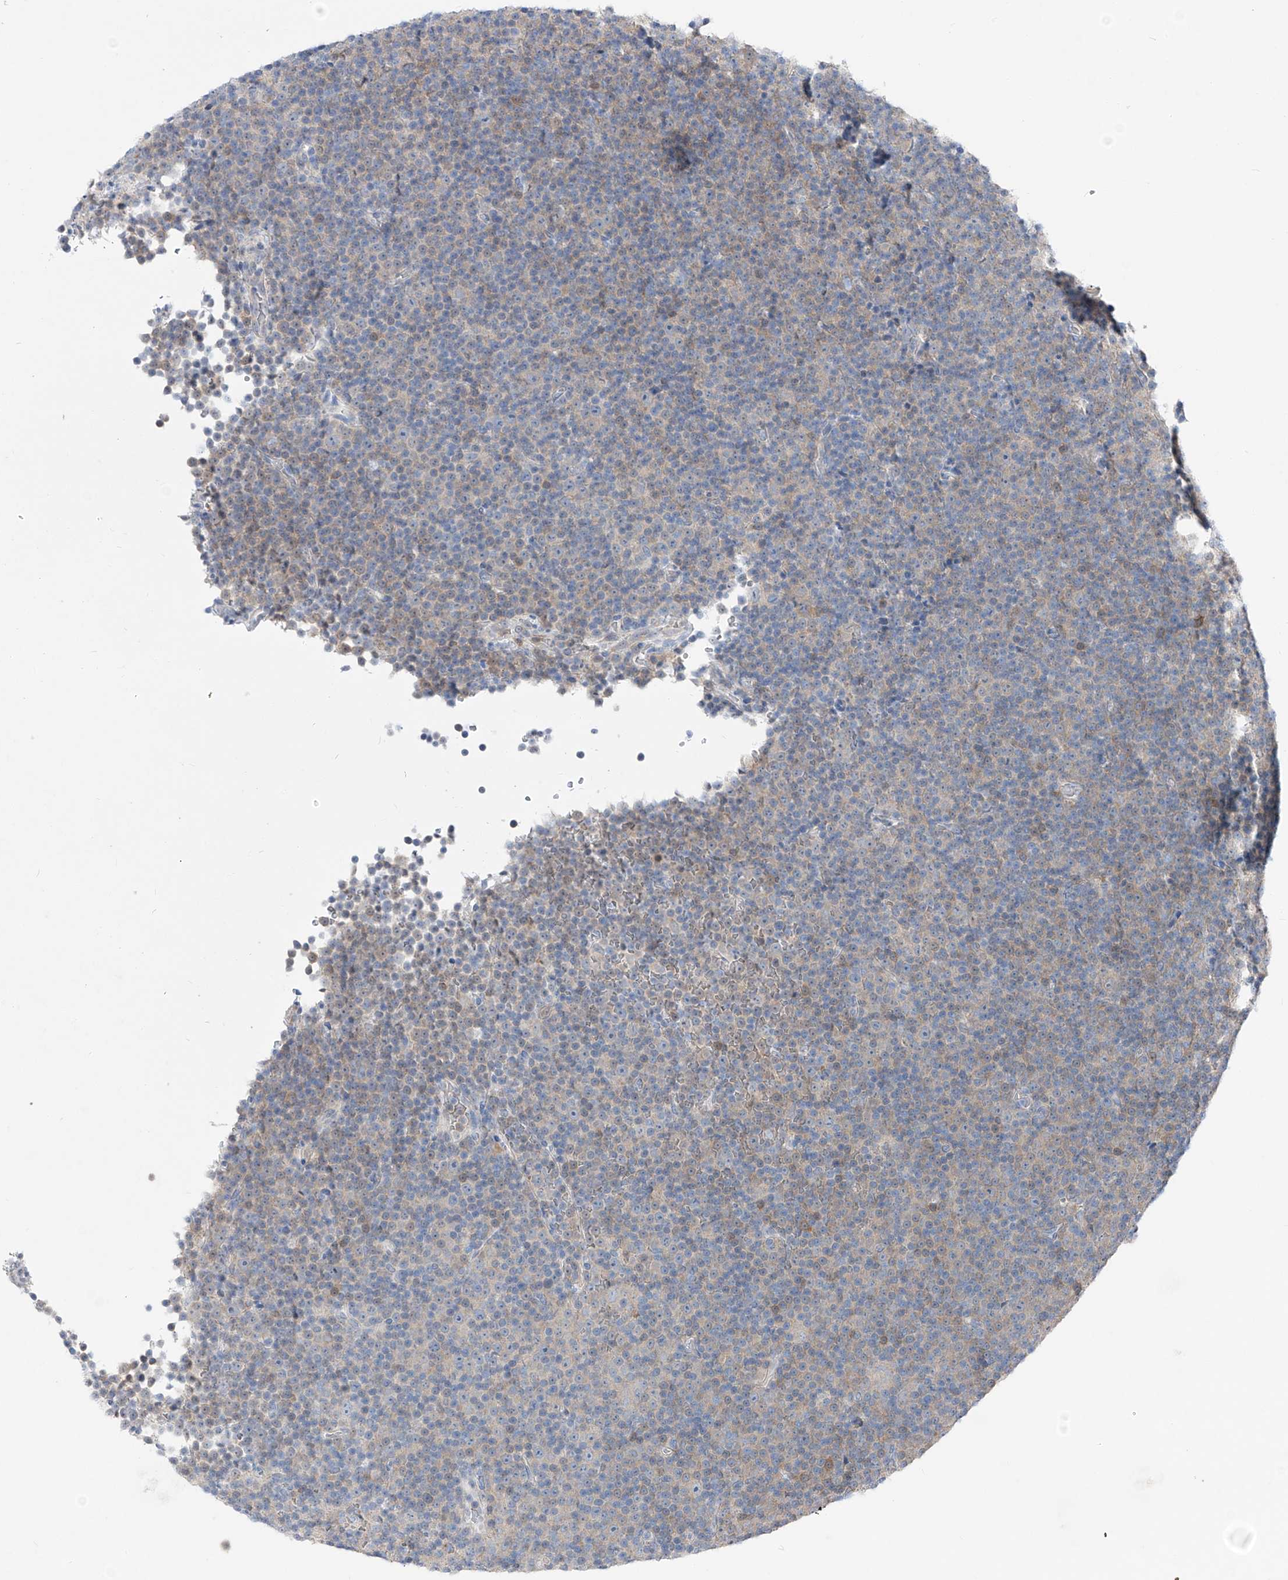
{"staining": {"intensity": "negative", "quantity": "none", "location": "none"}, "tissue": "lymphoma", "cell_type": "Tumor cells", "image_type": "cancer", "snomed": [{"axis": "morphology", "description": "Malignant lymphoma, non-Hodgkin's type, Low grade"}, {"axis": "topography", "description": "Lymph node"}], "caption": "Immunohistochemistry (IHC) histopathology image of human lymphoma stained for a protein (brown), which exhibits no expression in tumor cells.", "gene": "UFL1", "patient": {"sex": "female", "age": 67}}